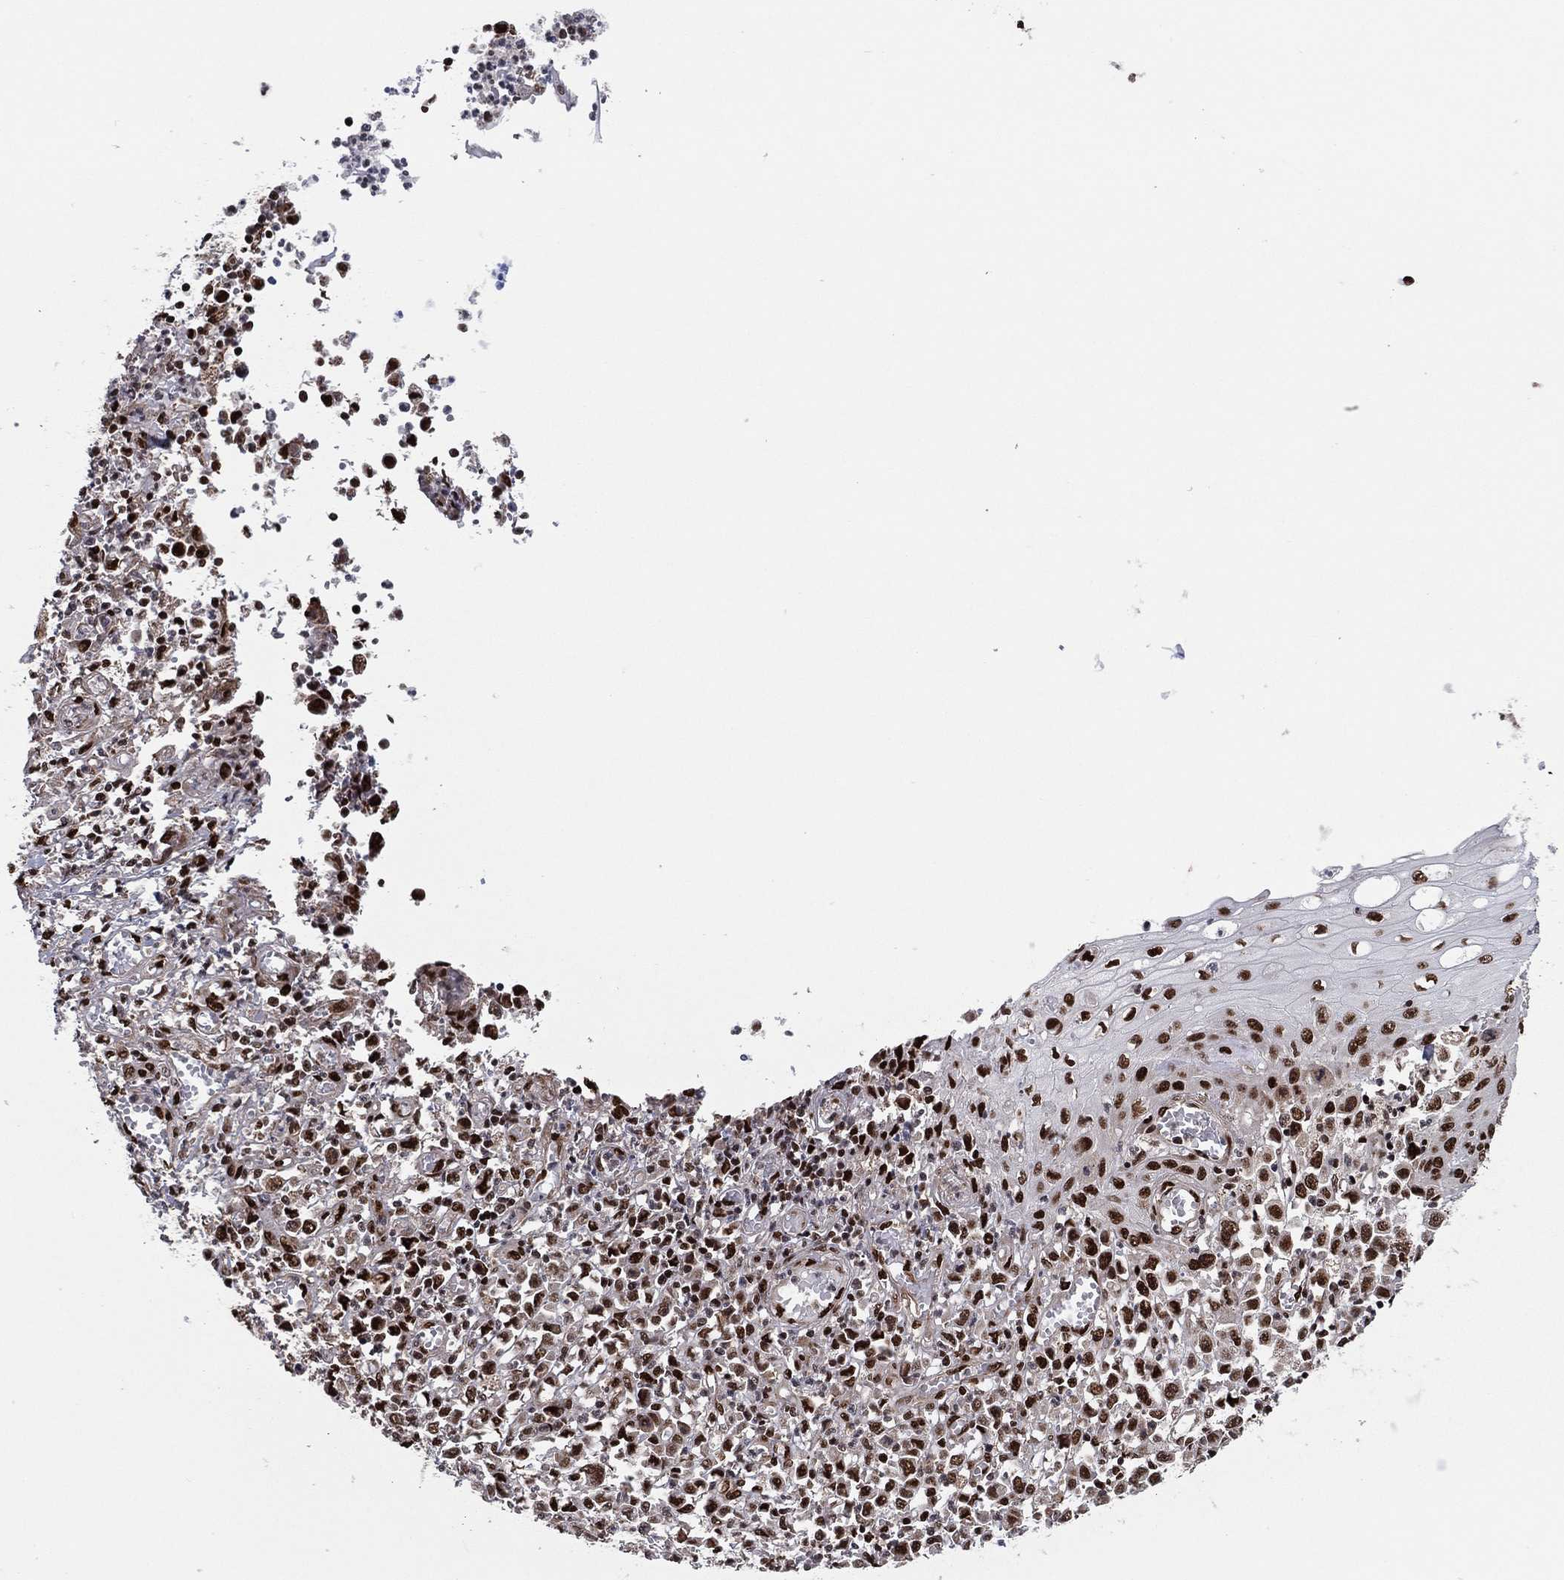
{"staining": {"intensity": "strong", "quantity": "<25%", "location": "nuclear"}, "tissue": "stomach cancer", "cell_type": "Tumor cells", "image_type": "cancer", "snomed": [{"axis": "morphology", "description": "Adenocarcinoma, NOS"}, {"axis": "topography", "description": "Stomach, upper"}], "caption": "Tumor cells reveal medium levels of strong nuclear expression in approximately <25% of cells in adenocarcinoma (stomach).", "gene": "TP53BP1", "patient": {"sex": "male", "age": 70}}